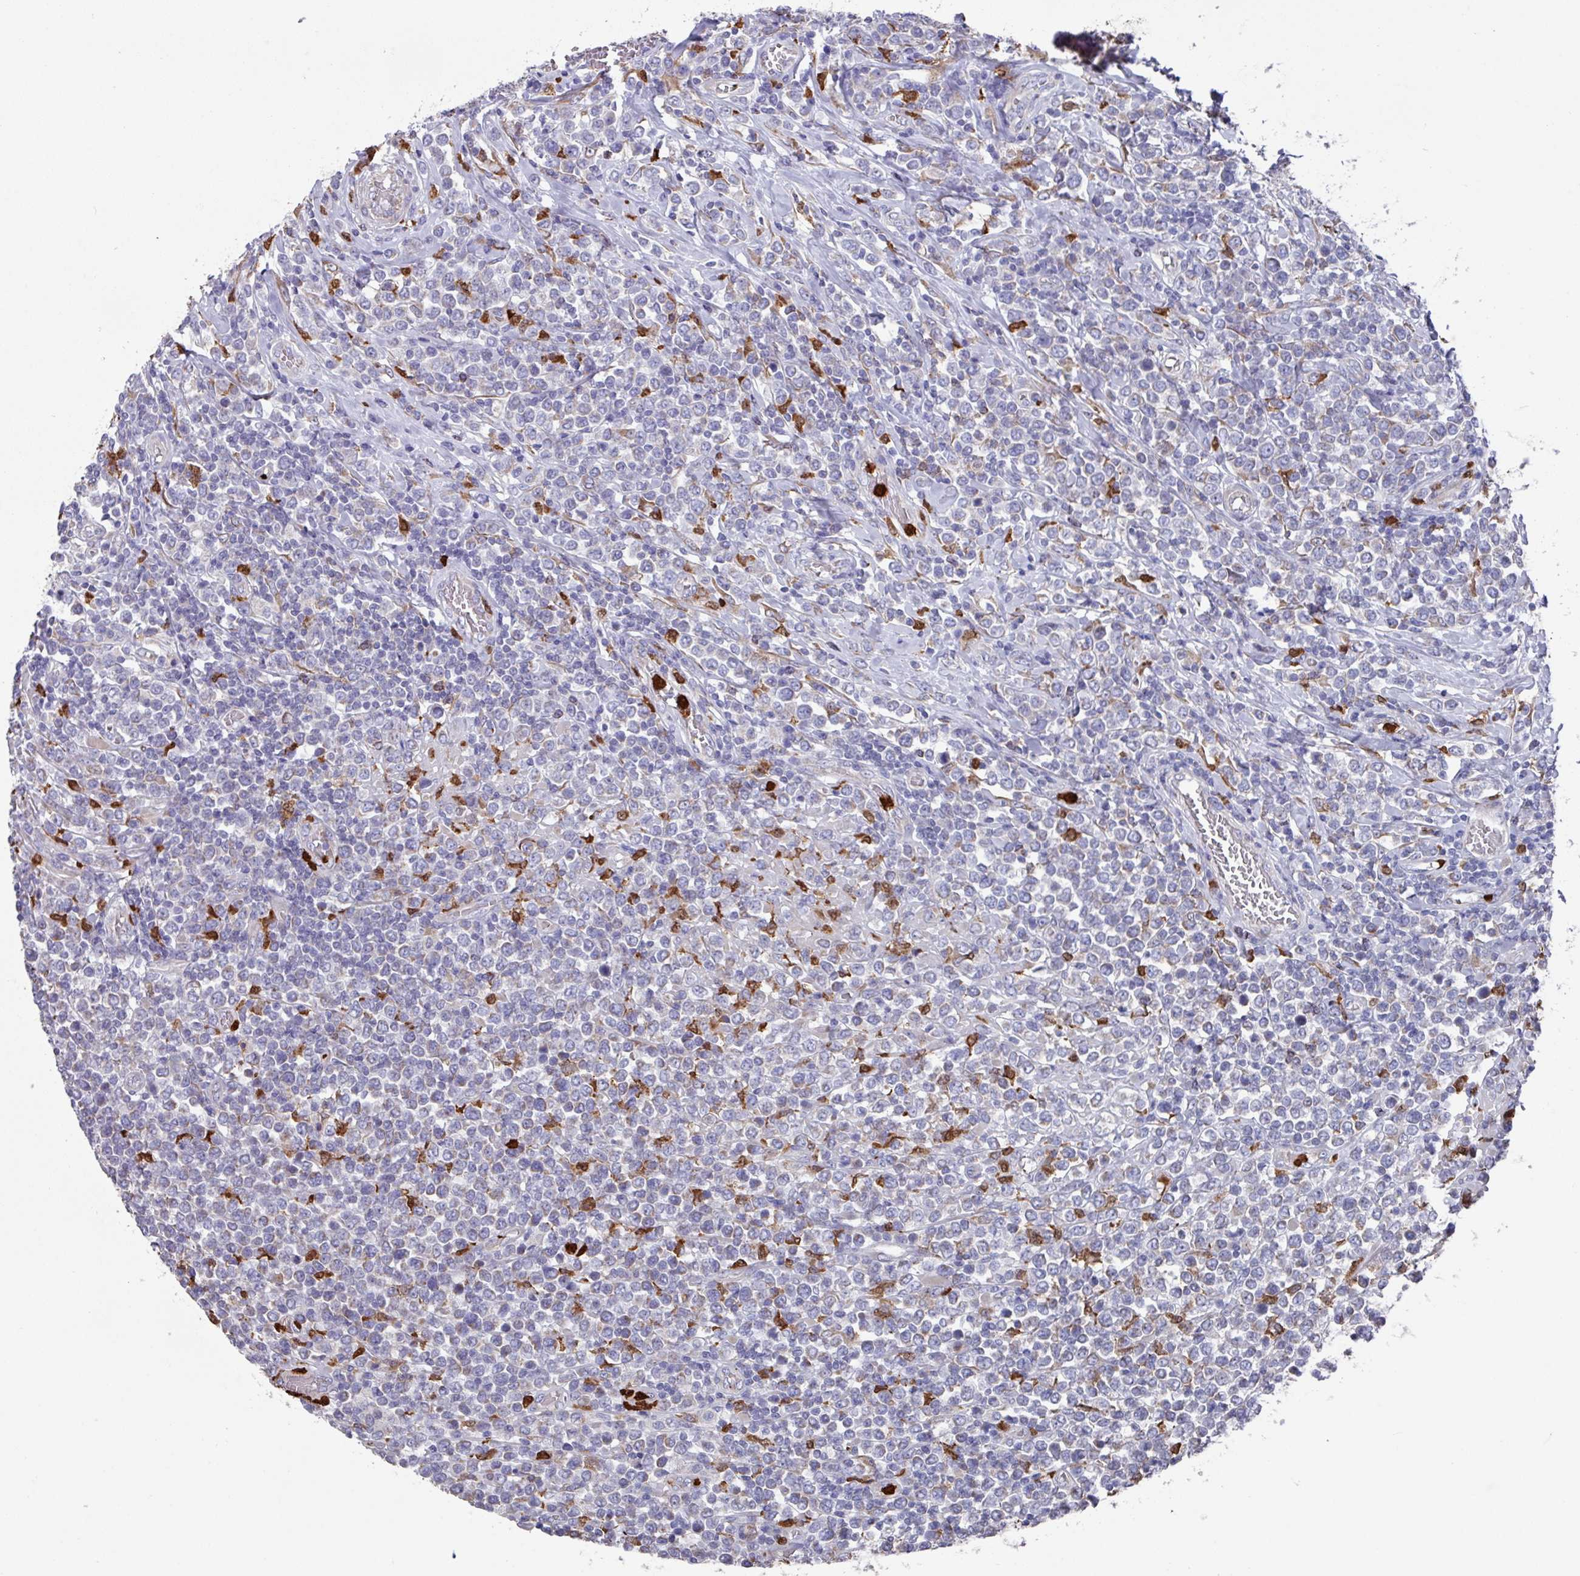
{"staining": {"intensity": "weak", "quantity": "25%-75%", "location": "cytoplasmic/membranous"}, "tissue": "lymphoma", "cell_type": "Tumor cells", "image_type": "cancer", "snomed": [{"axis": "morphology", "description": "Malignant lymphoma, non-Hodgkin's type, High grade"}, {"axis": "topography", "description": "Soft tissue"}], "caption": "Weak cytoplasmic/membranous protein positivity is appreciated in approximately 25%-75% of tumor cells in malignant lymphoma, non-Hodgkin's type (high-grade).", "gene": "UQCC2", "patient": {"sex": "female", "age": 56}}